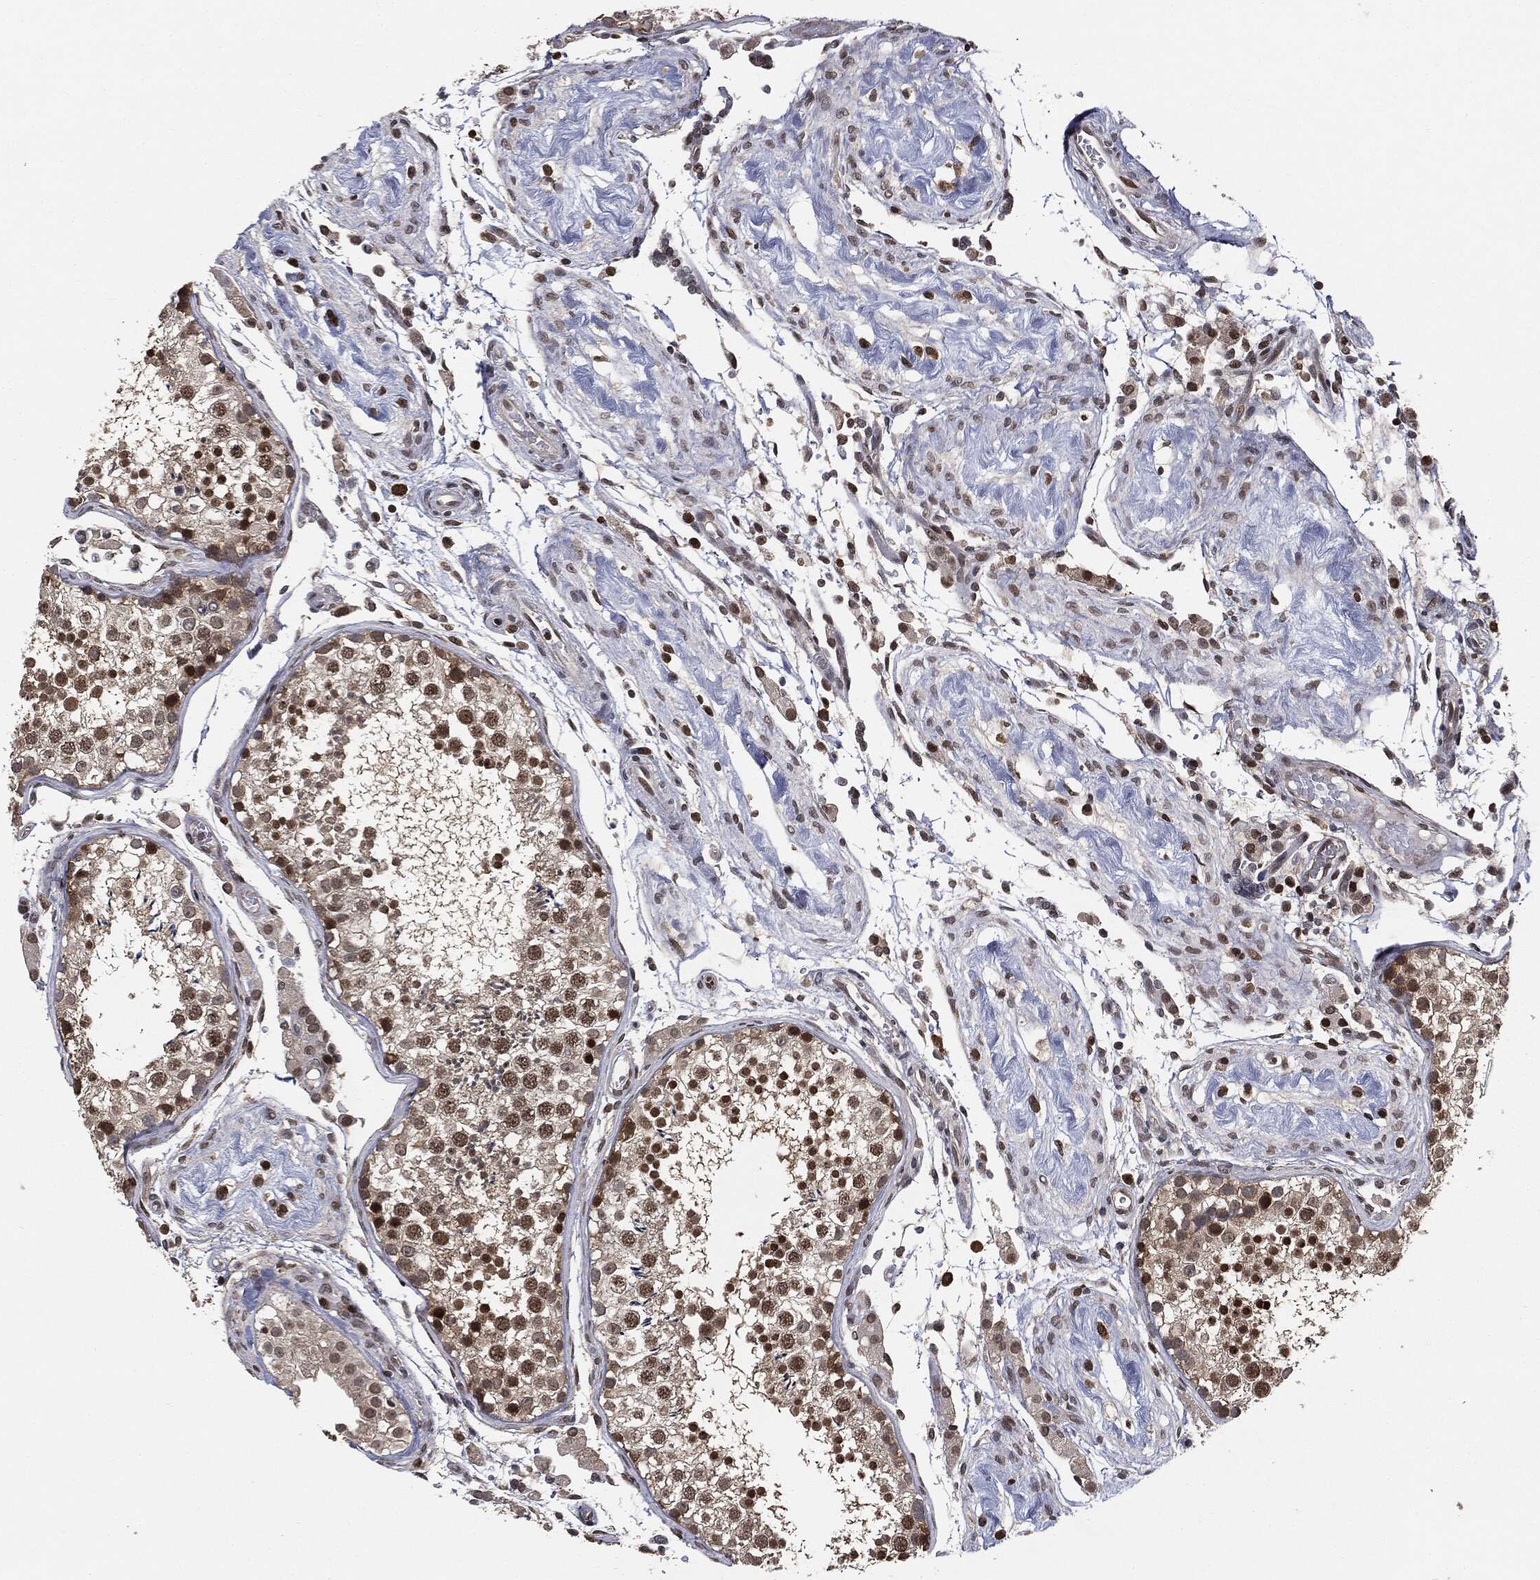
{"staining": {"intensity": "strong", "quantity": "25%-75%", "location": "nuclear"}, "tissue": "testis", "cell_type": "Cells in seminiferous ducts", "image_type": "normal", "snomed": [{"axis": "morphology", "description": "Normal tissue, NOS"}, {"axis": "topography", "description": "Testis"}], "caption": "The histopathology image reveals immunohistochemical staining of unremarkable testis. There is strong nuclear staining is seen in approximately 25%-75% of cells in seminiferous ducts. (Stains: DAB in brown, nuclei in blue, Microscopy: brightfield microscopy at high magnification).", "gene": "TBC1D22A", "patient": {"sex": "male", "age": 29}}